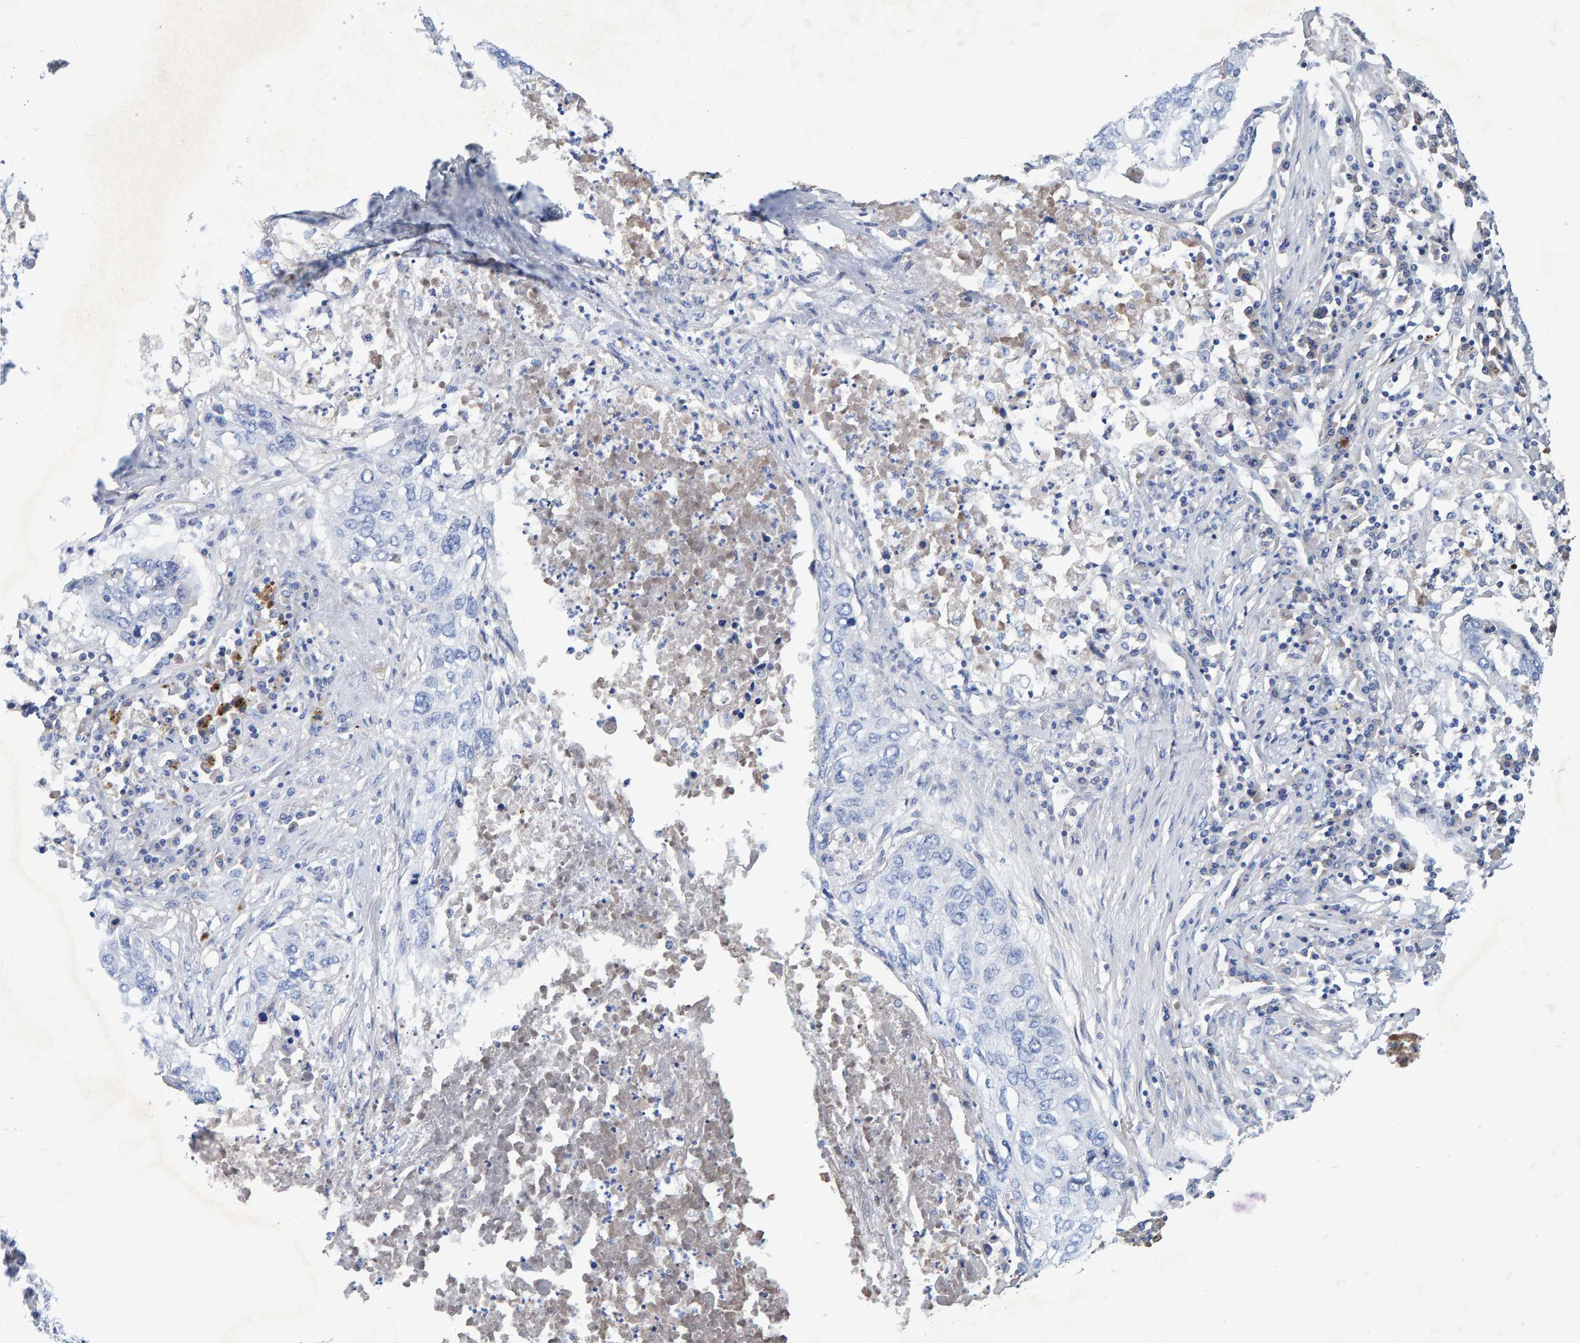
{"staining": {"intensity": "negative", "quantity": "none", "location": "none"}, "tissue": "lung cancer", "cell_type": "Tumor cells", "image_type": "cancer", "snomed": [{"axis": "morphology", "description": "Squamous cell carcinoma, NOS"}, {"axis": "topography", "description": "Lung"}], "caption": "The photomicrograph exhibits no significant positivity in tumor cells of lung cancer (squamous cell carcinoma).", "gene": "EFR3A", "patient": {"sex": "female", "age": 63}}